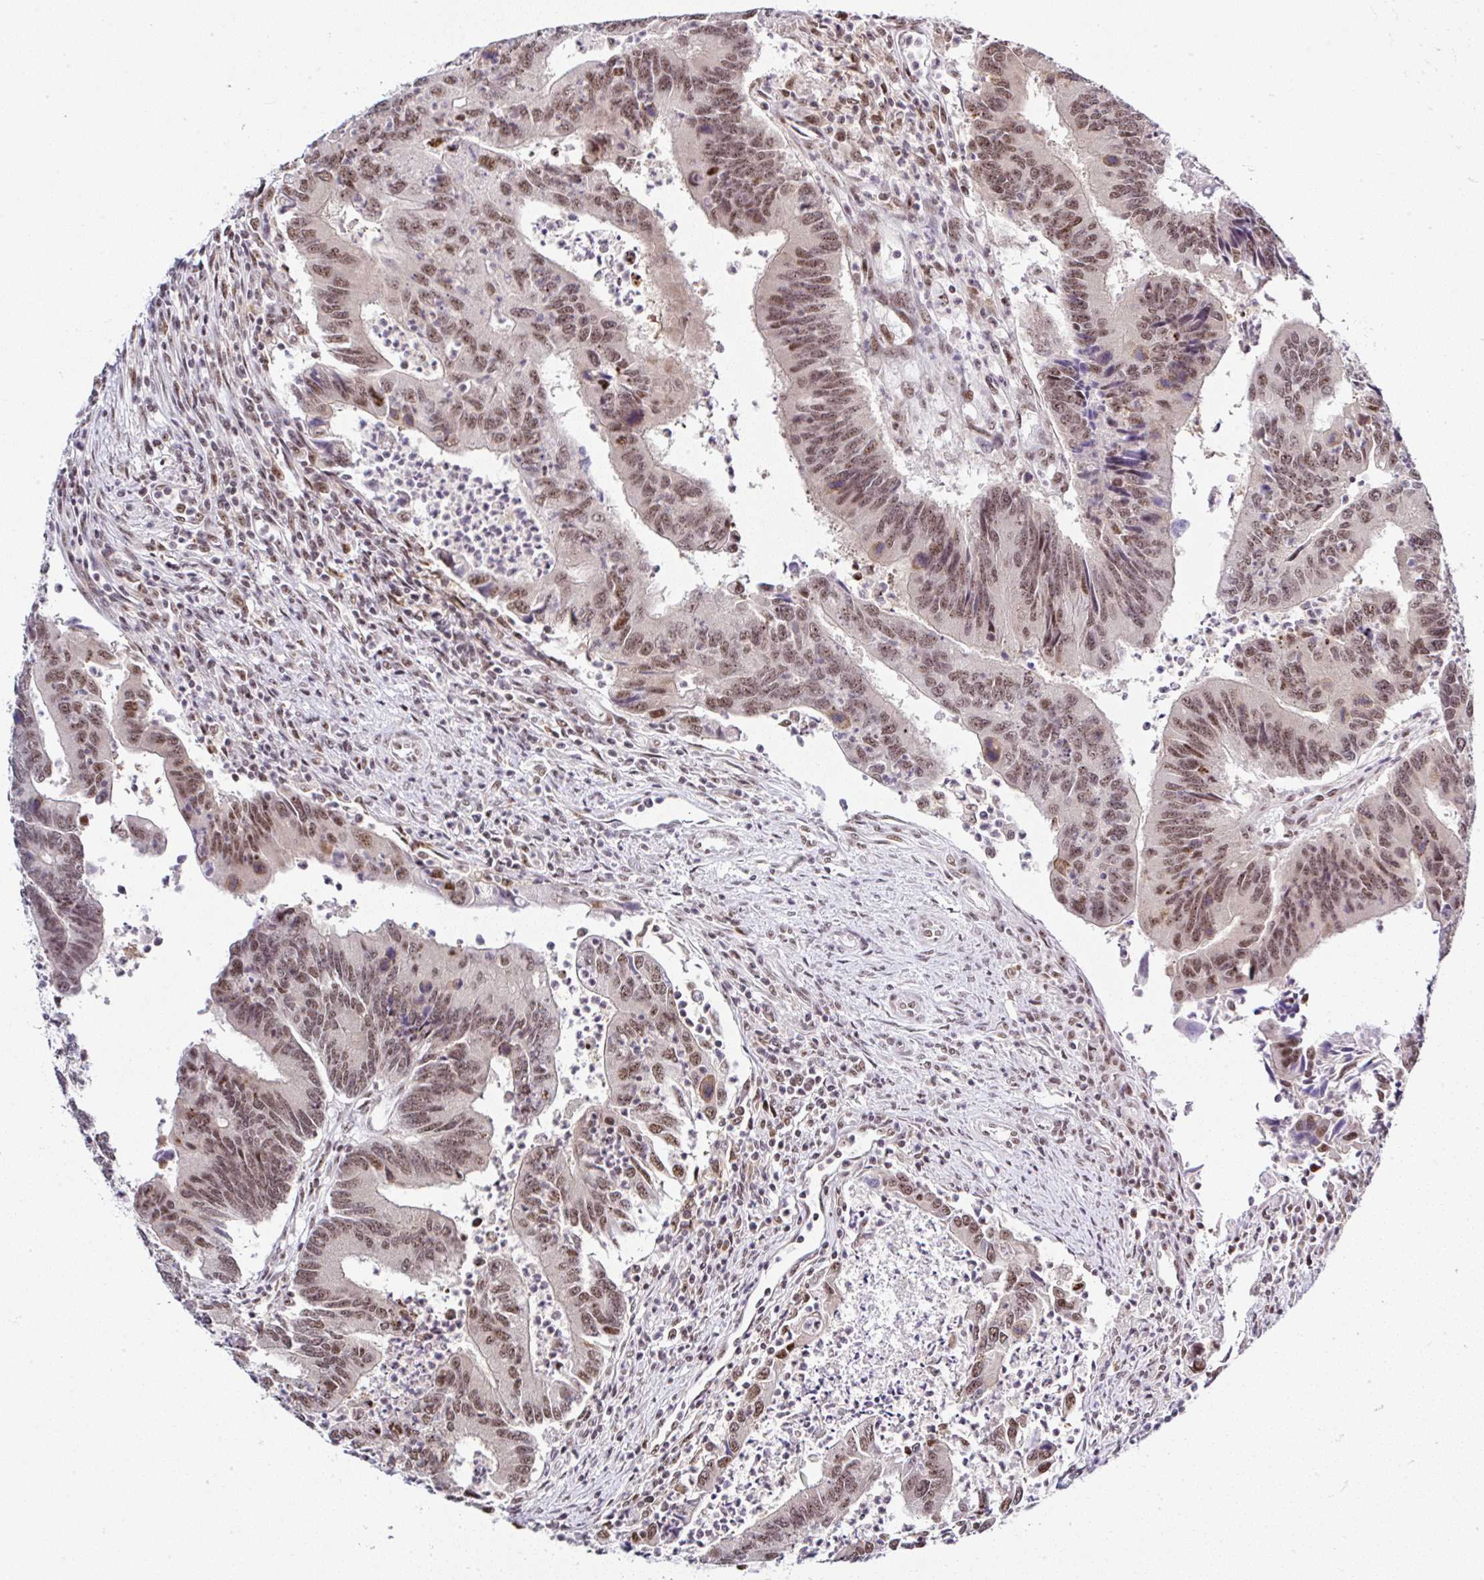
{"staining": {"intensity": "moderate", "quantity": ">75%", "location": "nuclear"}, "tissue": "colorectal cancer", "cell_type": "Tumor cells", "image_type": "cancer", "snomed": [{"axis": "morphology", "description": "Adenocarcinoma, NOS"}, {"axis": "topography", "description": "Colon"}], "caption": "The histopathology image shows a brown stain indicating the presence of a protein in the nuclear of tumor cells in adenocarcinoma (colorectal). (brown staining indicates protein expression, while blue staining denotes nuclei).", "gene": "PTPN2", "patient": {"sex": "female", "age": 67}}